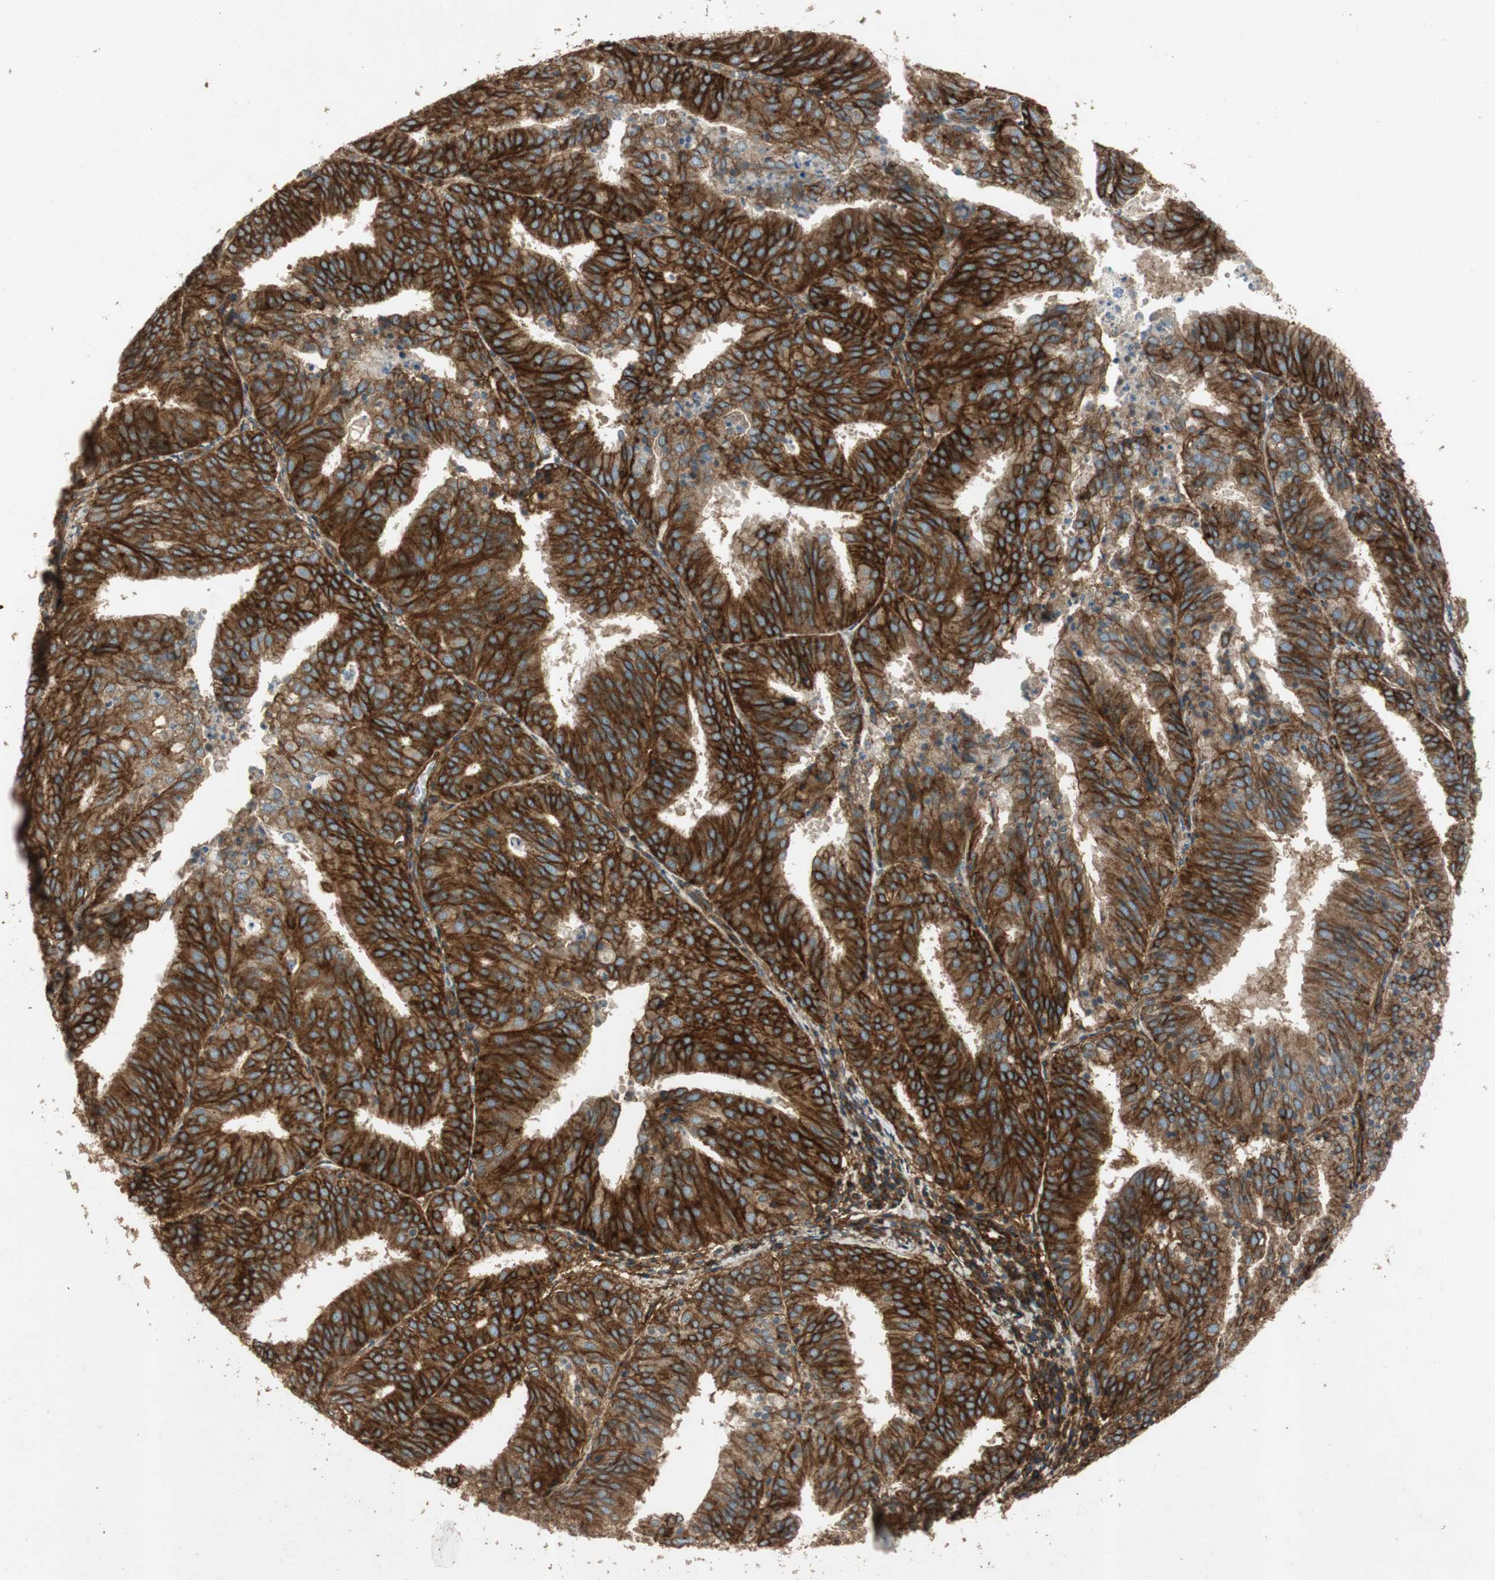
{"staining": {"intensity": "strong", "quantity": ">75%", "location": "cytoplasmic/membranous"}, "tissue": "endometrial cancer", "cell_type": "Tumor cells", "image_type": "cancer", "snomed": [{"axis": "morphology", "description": "Adenocarcinoma, NOS"}, {"axis": "topography", "description": "Uterus"}], "caption": "DAB (3,3'-diaminobenzidine) immunohistochemical staining of human adenocarcinoma (endometrial) reveals strong cytoplasmic/membranous protein expression in about >75% of tumor cells. Immunohistochemistry stains the protein of interest in brown and the nuclei are stained blue.", "gene": "BTN3A3", "patient": {"sex": "female", "age": 60}}